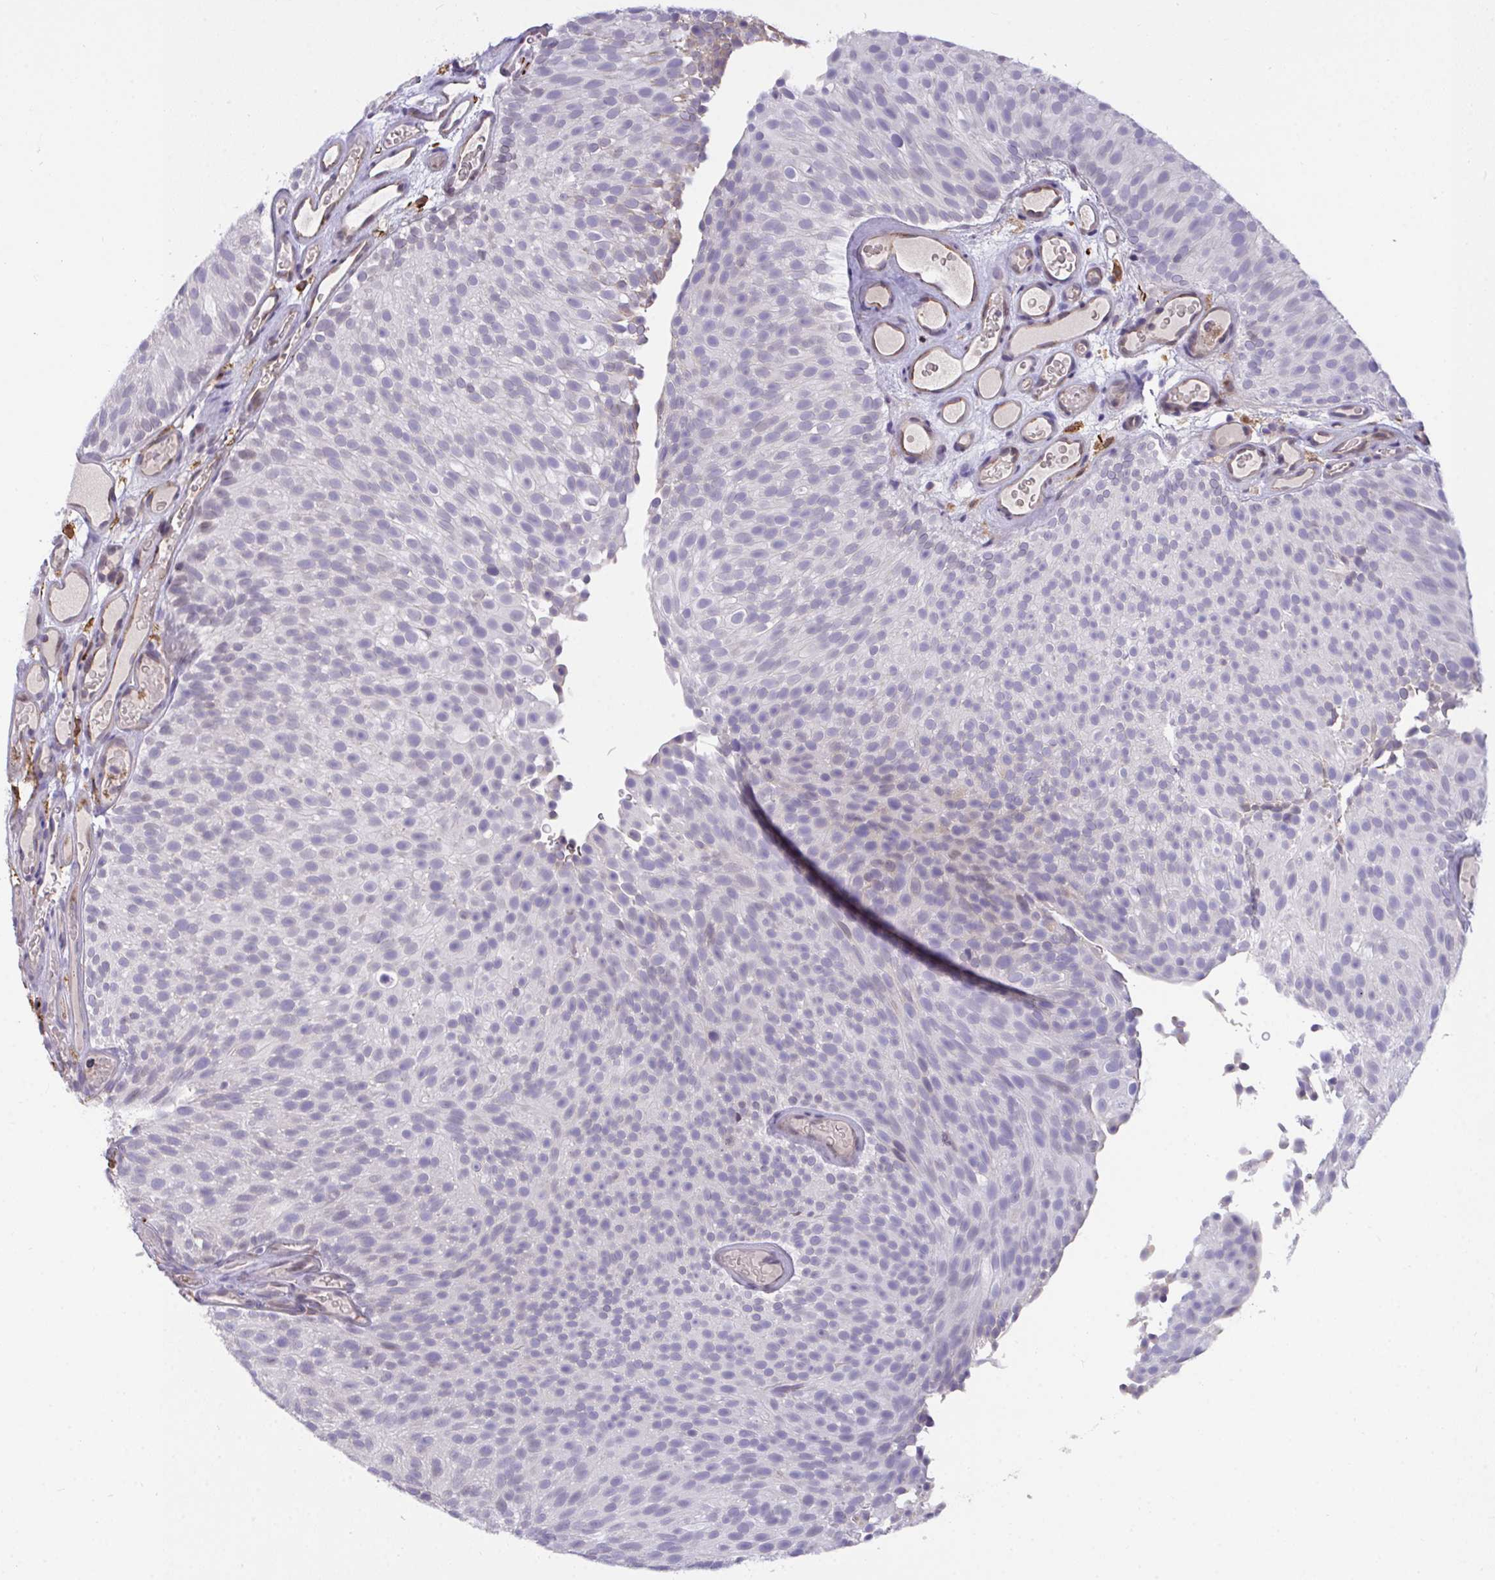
{"staining": {"intensity": "negative", "quantity": "none", "location": "none"}, "tissue": "urothelial cancer", "cell_type": "Tumor cells", "image_type": "cancer", "snomed": [{"axis": "morphology", "description": "Urothelial carcinoma, Low grade"}, {"axis": "topography", "description": "Urinary bladder"}], "caption": "High power microscopy micrograph of an immunohistochemistry (IHC) photomicrograph of urothelial cancer, revealing no significant staining in tumor cells.", "gene": "SEMA6B", "patient": {"sex": "male", "age": 78}}